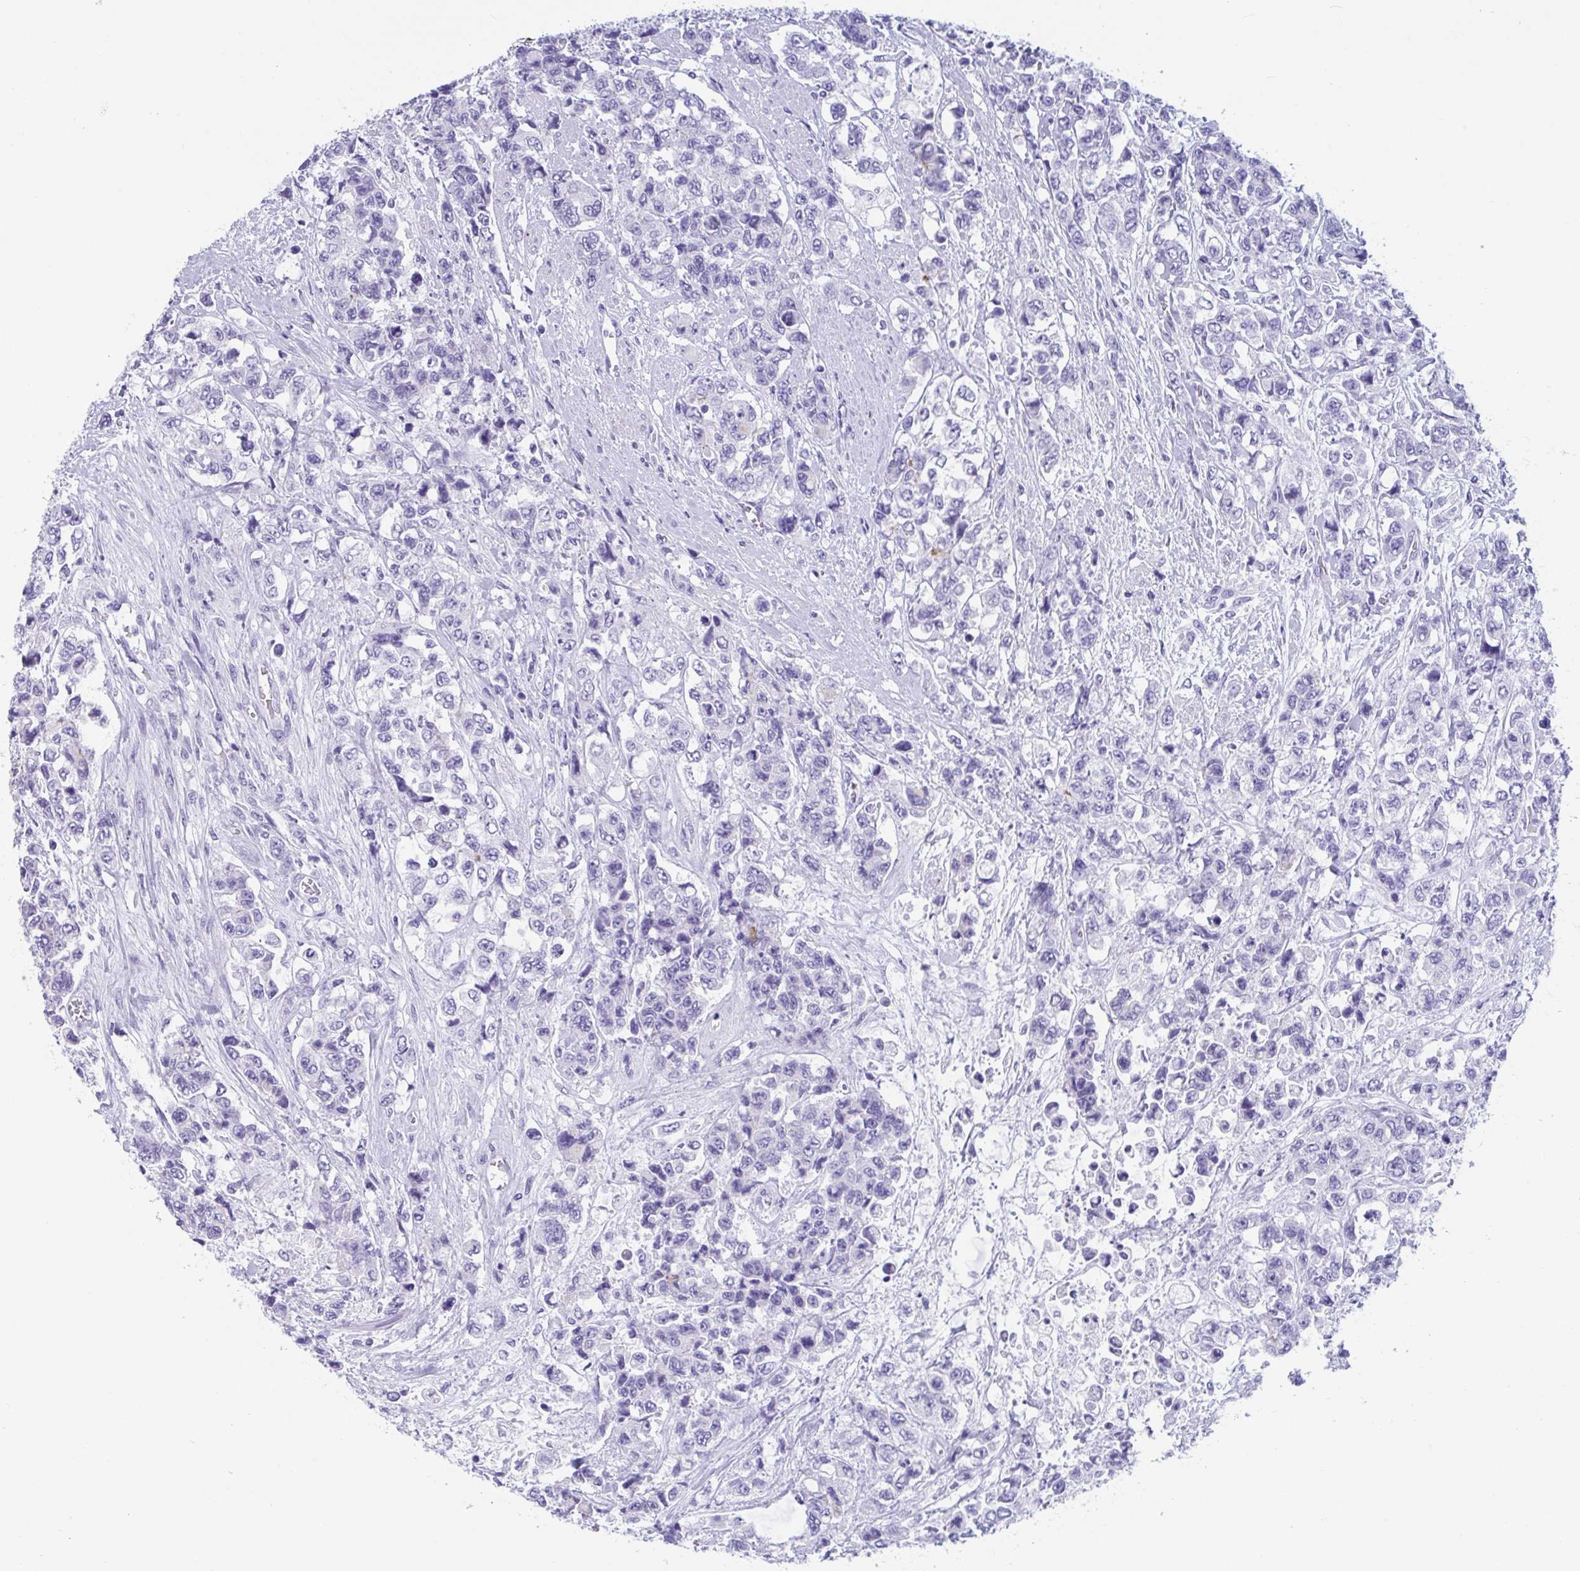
{"staining": {"intensity": "negative", "quantity": "none", "location": "none"}, "tissue": "urothelial cancer", "cell_type": "Tumor cells", "image_type": "cancer", "snomed": [{"axis": "morphology", "description": "Urothelial carcinoma, High grade"}, {"axis": "topography", "description": "Urinary bladder"}], "caption": "Immunohistochemical staining of urothelial carcinoma (high-grade) demonstrates no significant staining in tumor cells. (DAB immunohistochemistry (IHC) visualized using brightfield microscopy, high magnification).", "gene": "TTC30B", "patient": {"sex": "female", "age": 78}}